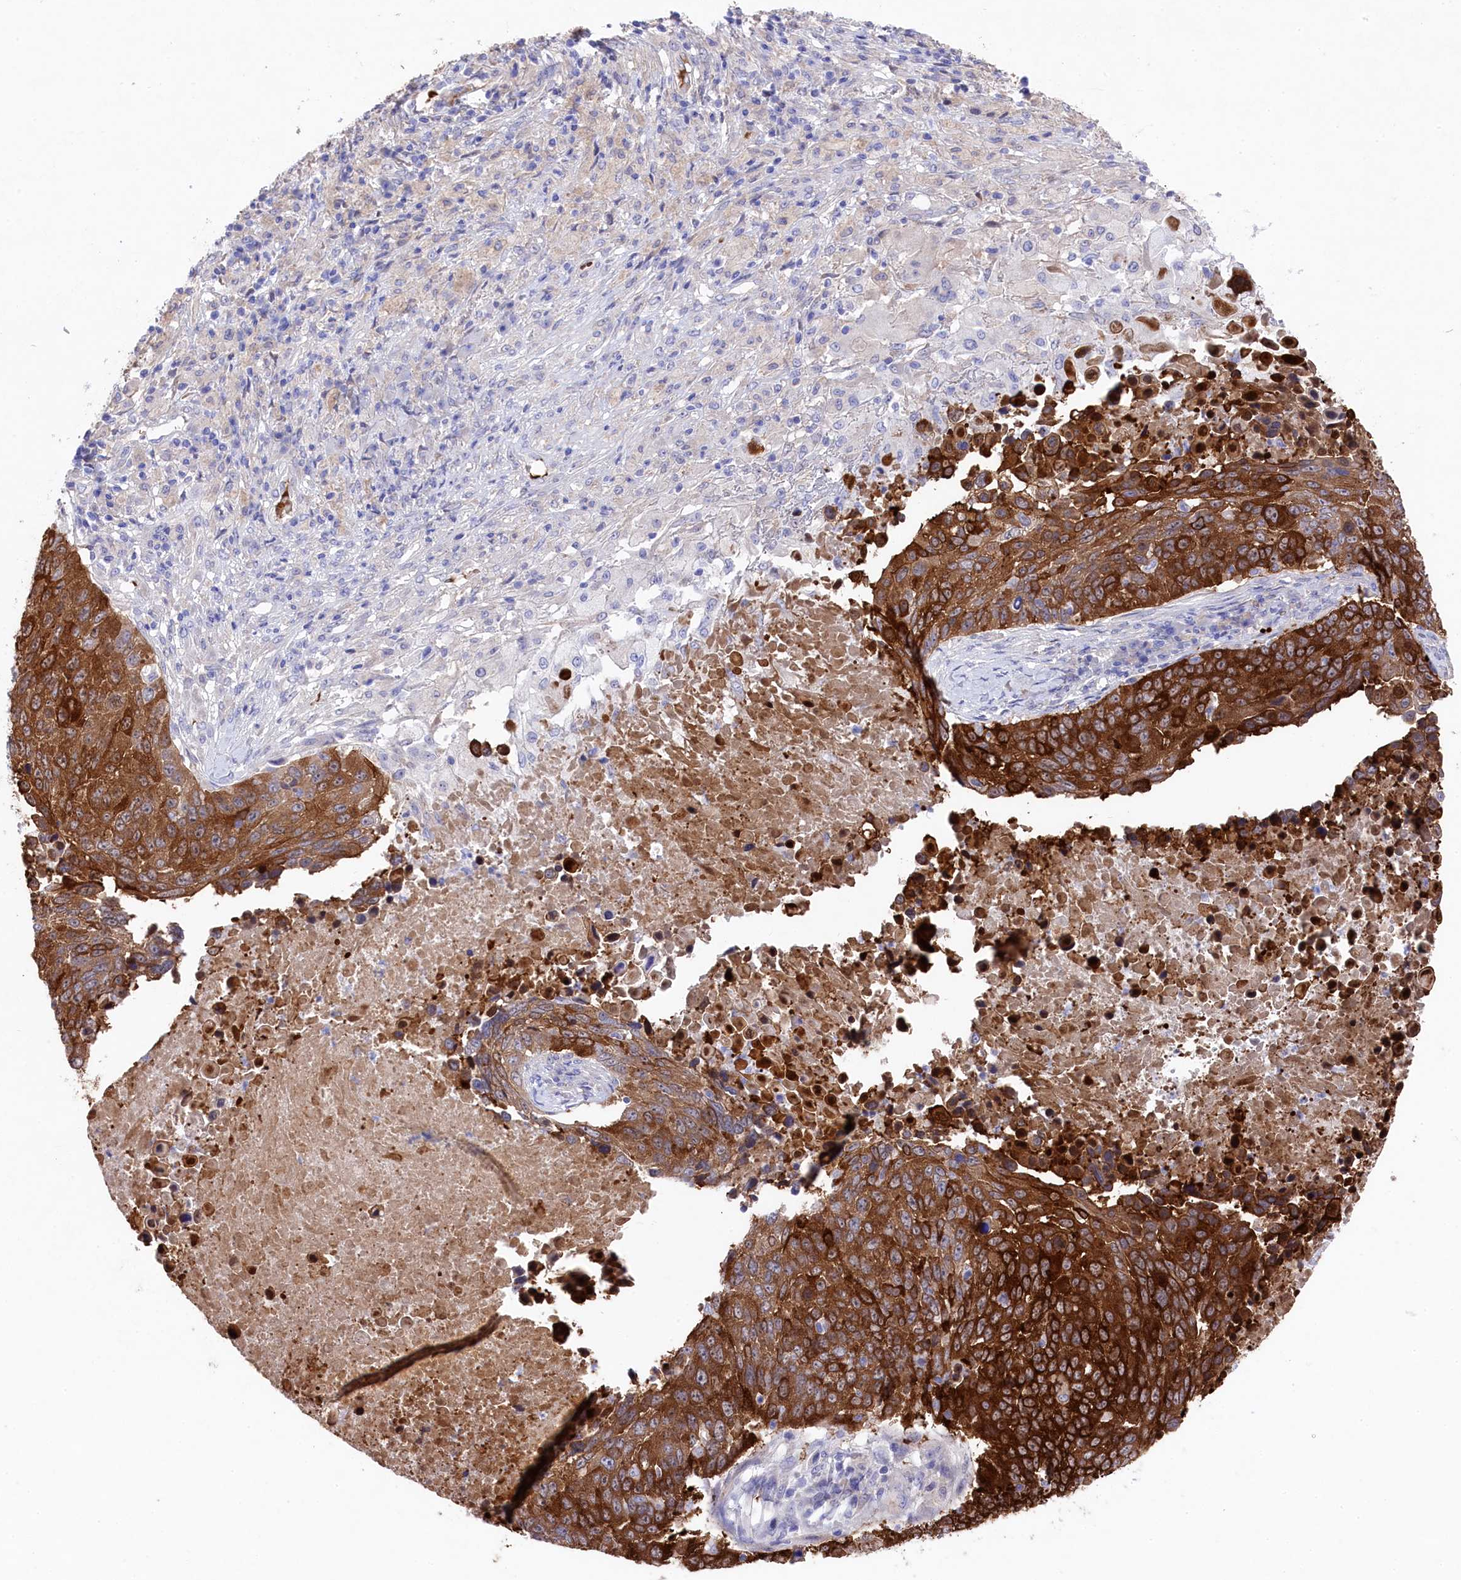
{"staining": {"intensity": "strong", "quantity": ">75%", "location": "cytoplasmic/membranous"}, "tissue": "lung cancer", "cell_type": "Tumor cells", "image_type": "cancer", "snomed": [{"axis": "morphology", "description": "Normal tissue, NOS"}, {"axis": "morphology", "description": "Squamous cell carcinoma, NOS"}, {"axis": "topography", "description": "Lymph node"}, {"axis": "topography", "description": "Lung"}], "caption": "Lung squamous cell carcinoma stained with a protein marker exhibits strong staining in tumor cells.", "gene": "LHFPL4", "patient": {"sex": "male", "age": 66}}